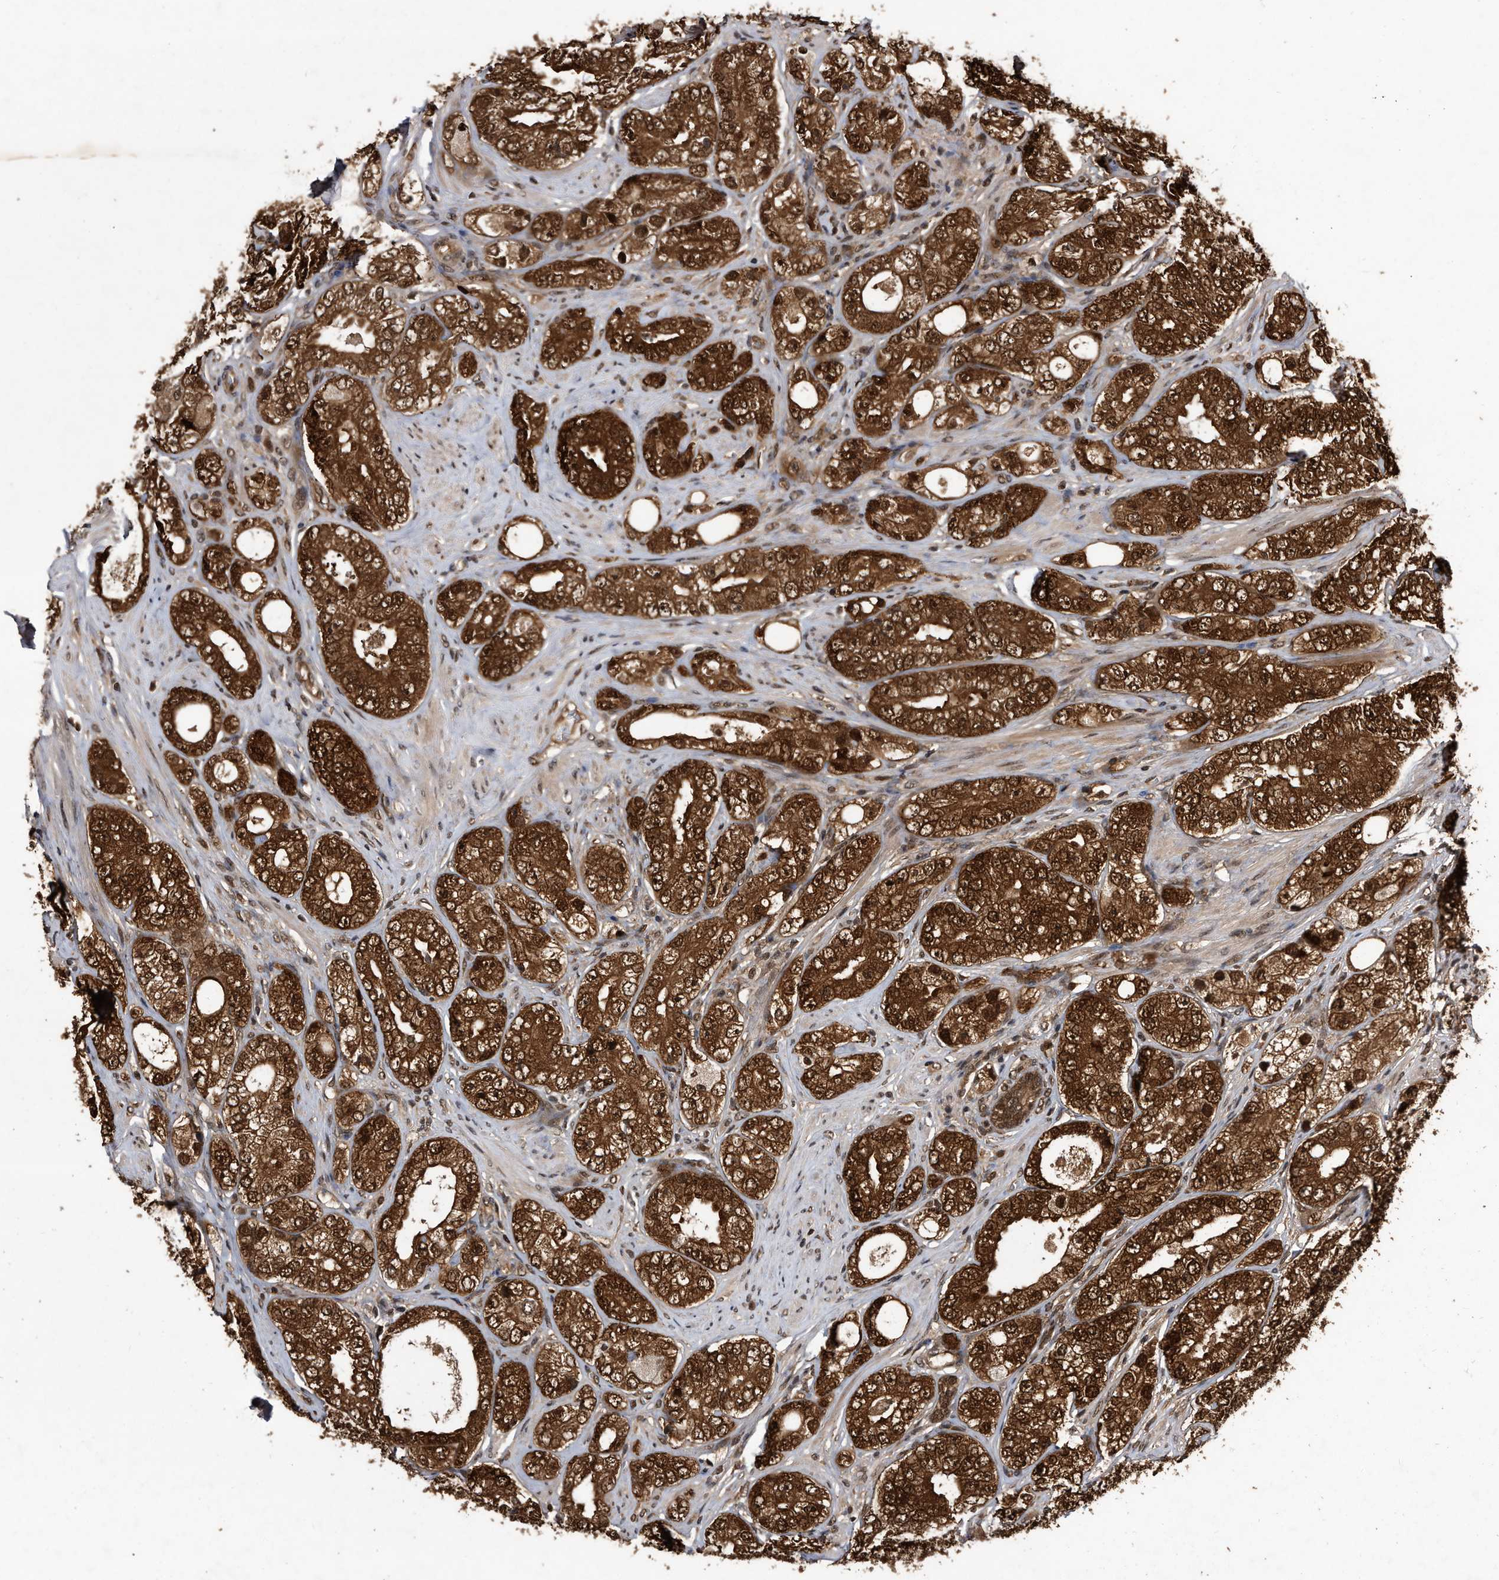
{"staining": {"intensity": "strong", "quantity": ">75%", "location": "cytoplasmic/membranous,nuclear"}, "tissue": "prostate cancer", "cell_type": "Tumor cells", "image_type": "cancer", "snomed": [{"axis": "morphology", "description": "Adenocarcinoma, High grade"}, {"axis": "topography", "description": "Prostate"}], "caption": "Strong cytoplasmic/membranous and nuclear positivity is identified in approximately >75% of tumor cells in prostate adenocarcinoma (high-grade).", "gene": "RAD23B", "patient": {"sex": "male", "age": 56}}